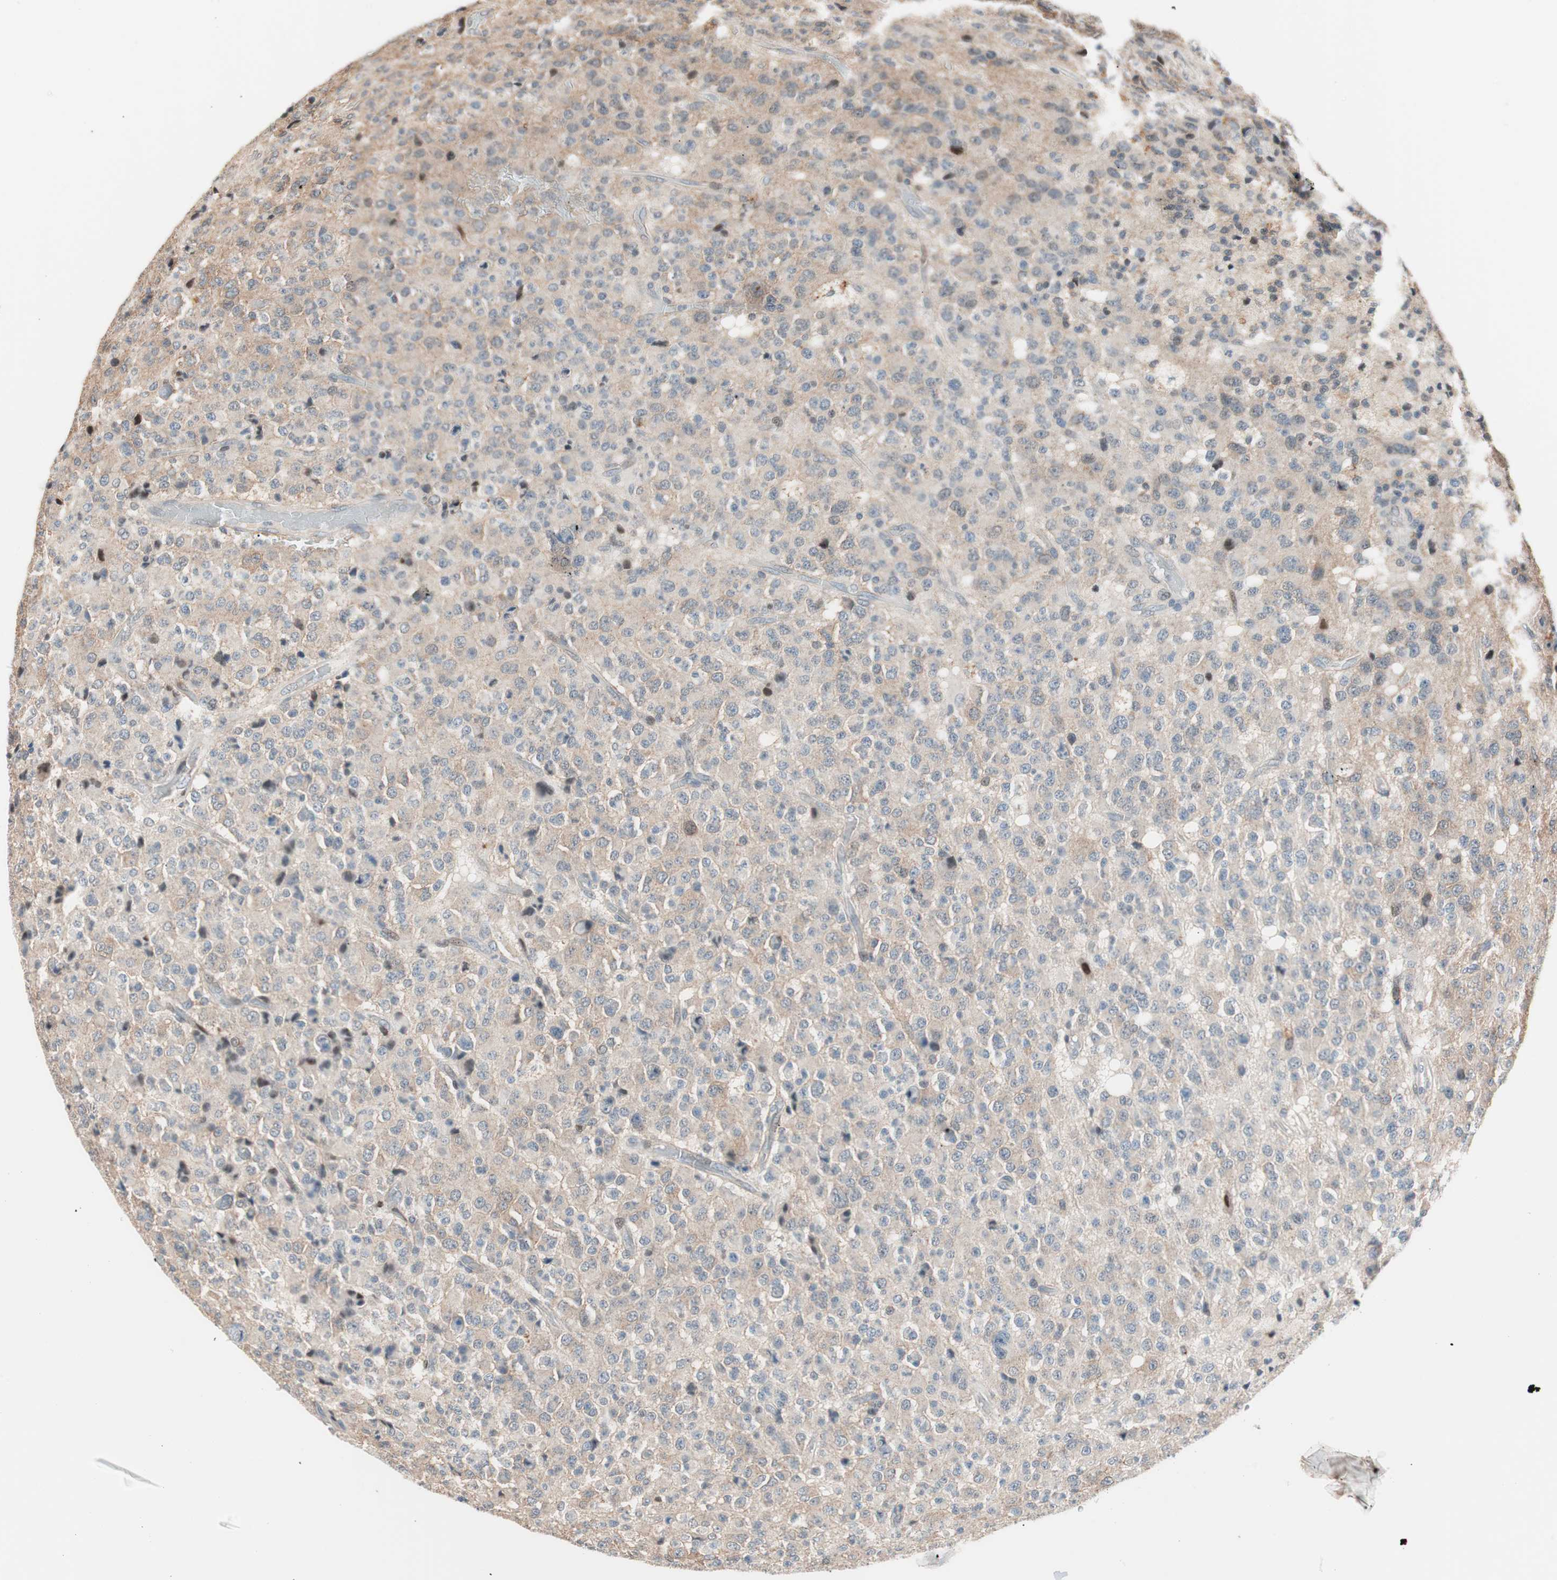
{"staining": {"intensity": "weak", "quantity": "<25%", "location": "cytoplasmic/membranous"}, "tissue": "glioma", "cell_type": "Tumor cells", "image_type": "cancer", "snomed": [{"axis": "morphology", "description": "Glioma, malignant, High grade"}, {"axis": "topography", "description": "pancreas cauda"}], "caption": "The photomicrograph displays no staining of tumor cells in high-grade glioma (malignant).", "gene": "POLH", "patient": {"sex": "male", "age": 60}}